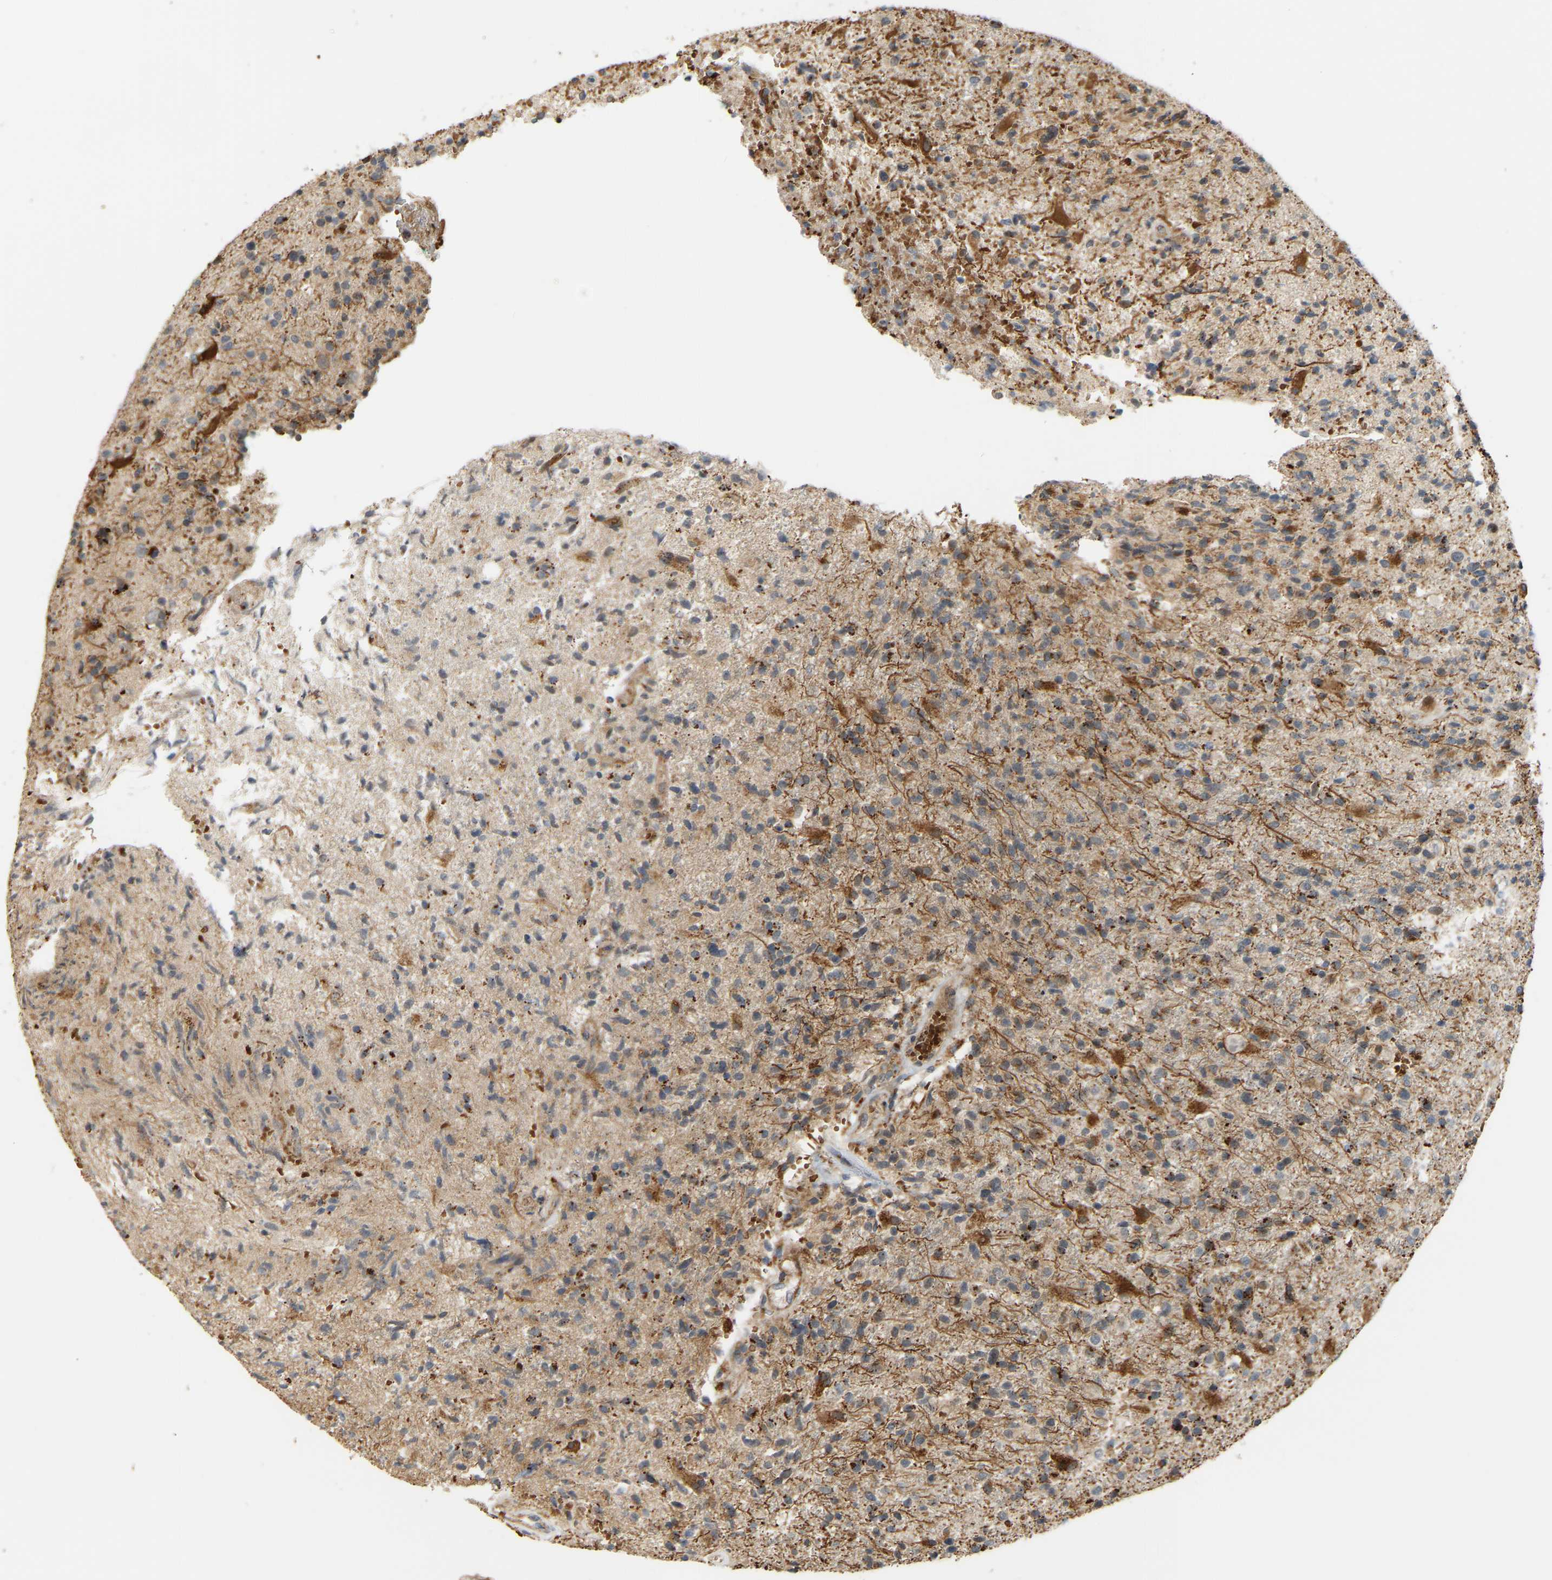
{"staining": {"intensity": "moderate", "quantity": "25%-75%", "location": "cytoplasmic/membranous"}, "tissue": "glioma", "cell_type": "Tumor cells", "image_type": "cancer", "snomed": [{"axis": "morphology", "description": "Glioma, malignant, High grade"}, {"axis": "topography", "description": "Brain"}], "caption": "DAB immunohistochemical staining of human glioma displays moderate cytoplasmic/membranous protein expression in about 25%-75% of tumor cells.", "gene": "POGLUT2", "patient": {"sex": "male", "age": 72}}